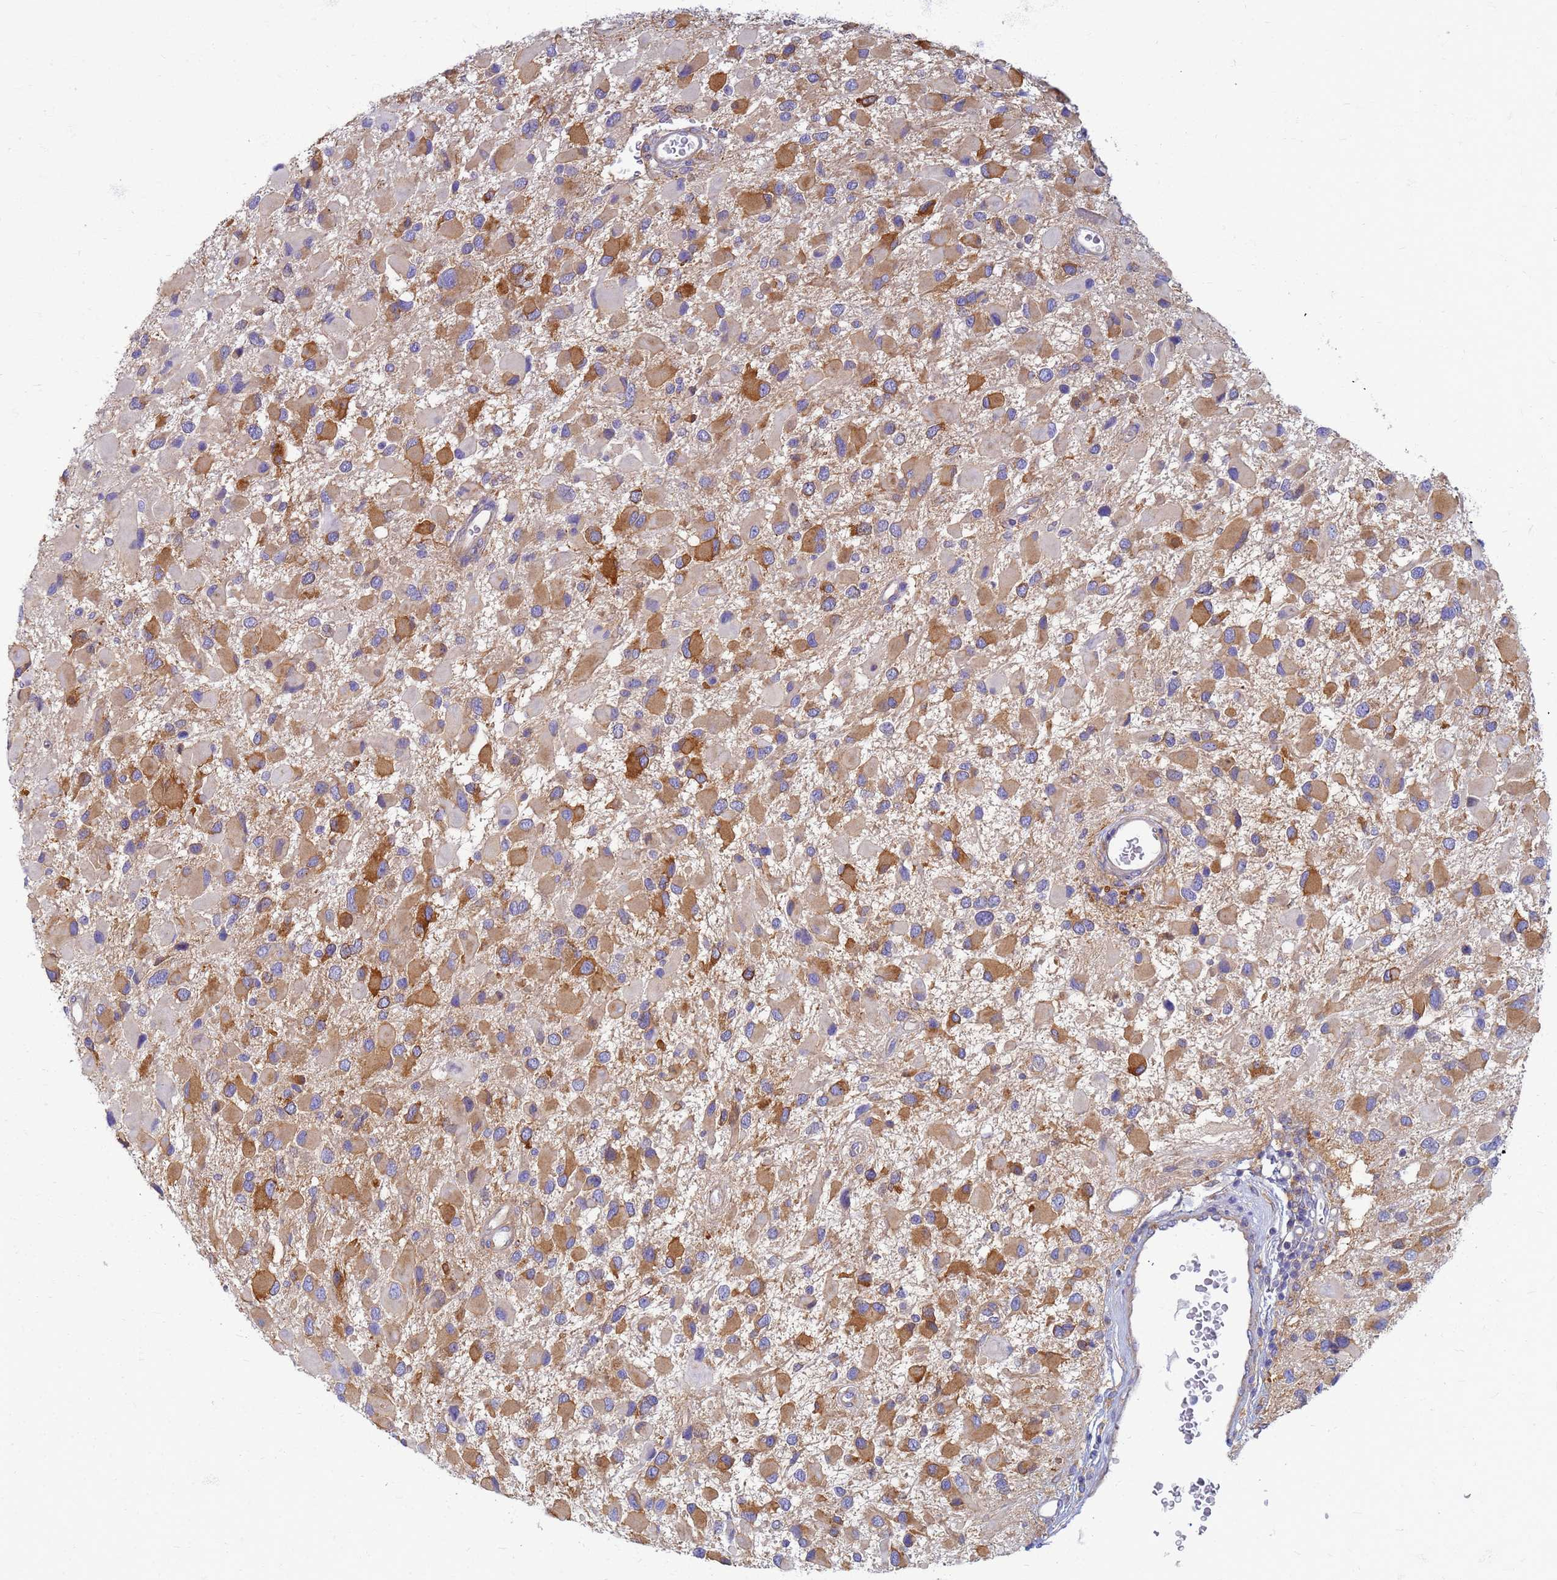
{"staining": {"intensity": "moderate", "quantity": ">75%", "location": "cytoplasmic/membranous"}, "tissue": "glioma", "cell_type": "Tumor cells", "image_type": "cancer", "snomed": [{"axis": "morphology", "description": "Glioma, malignant, High grade"}, {"axis": "topography", "description": "Brain"}], "caption": "Brown immunohistochemical staining in glioma demonstrates moderate cytoplasmic/membranous positivity in about >75% of tumor cells.", "gene": "EEA1", "patient": {"sex": "male", "age": 53}}